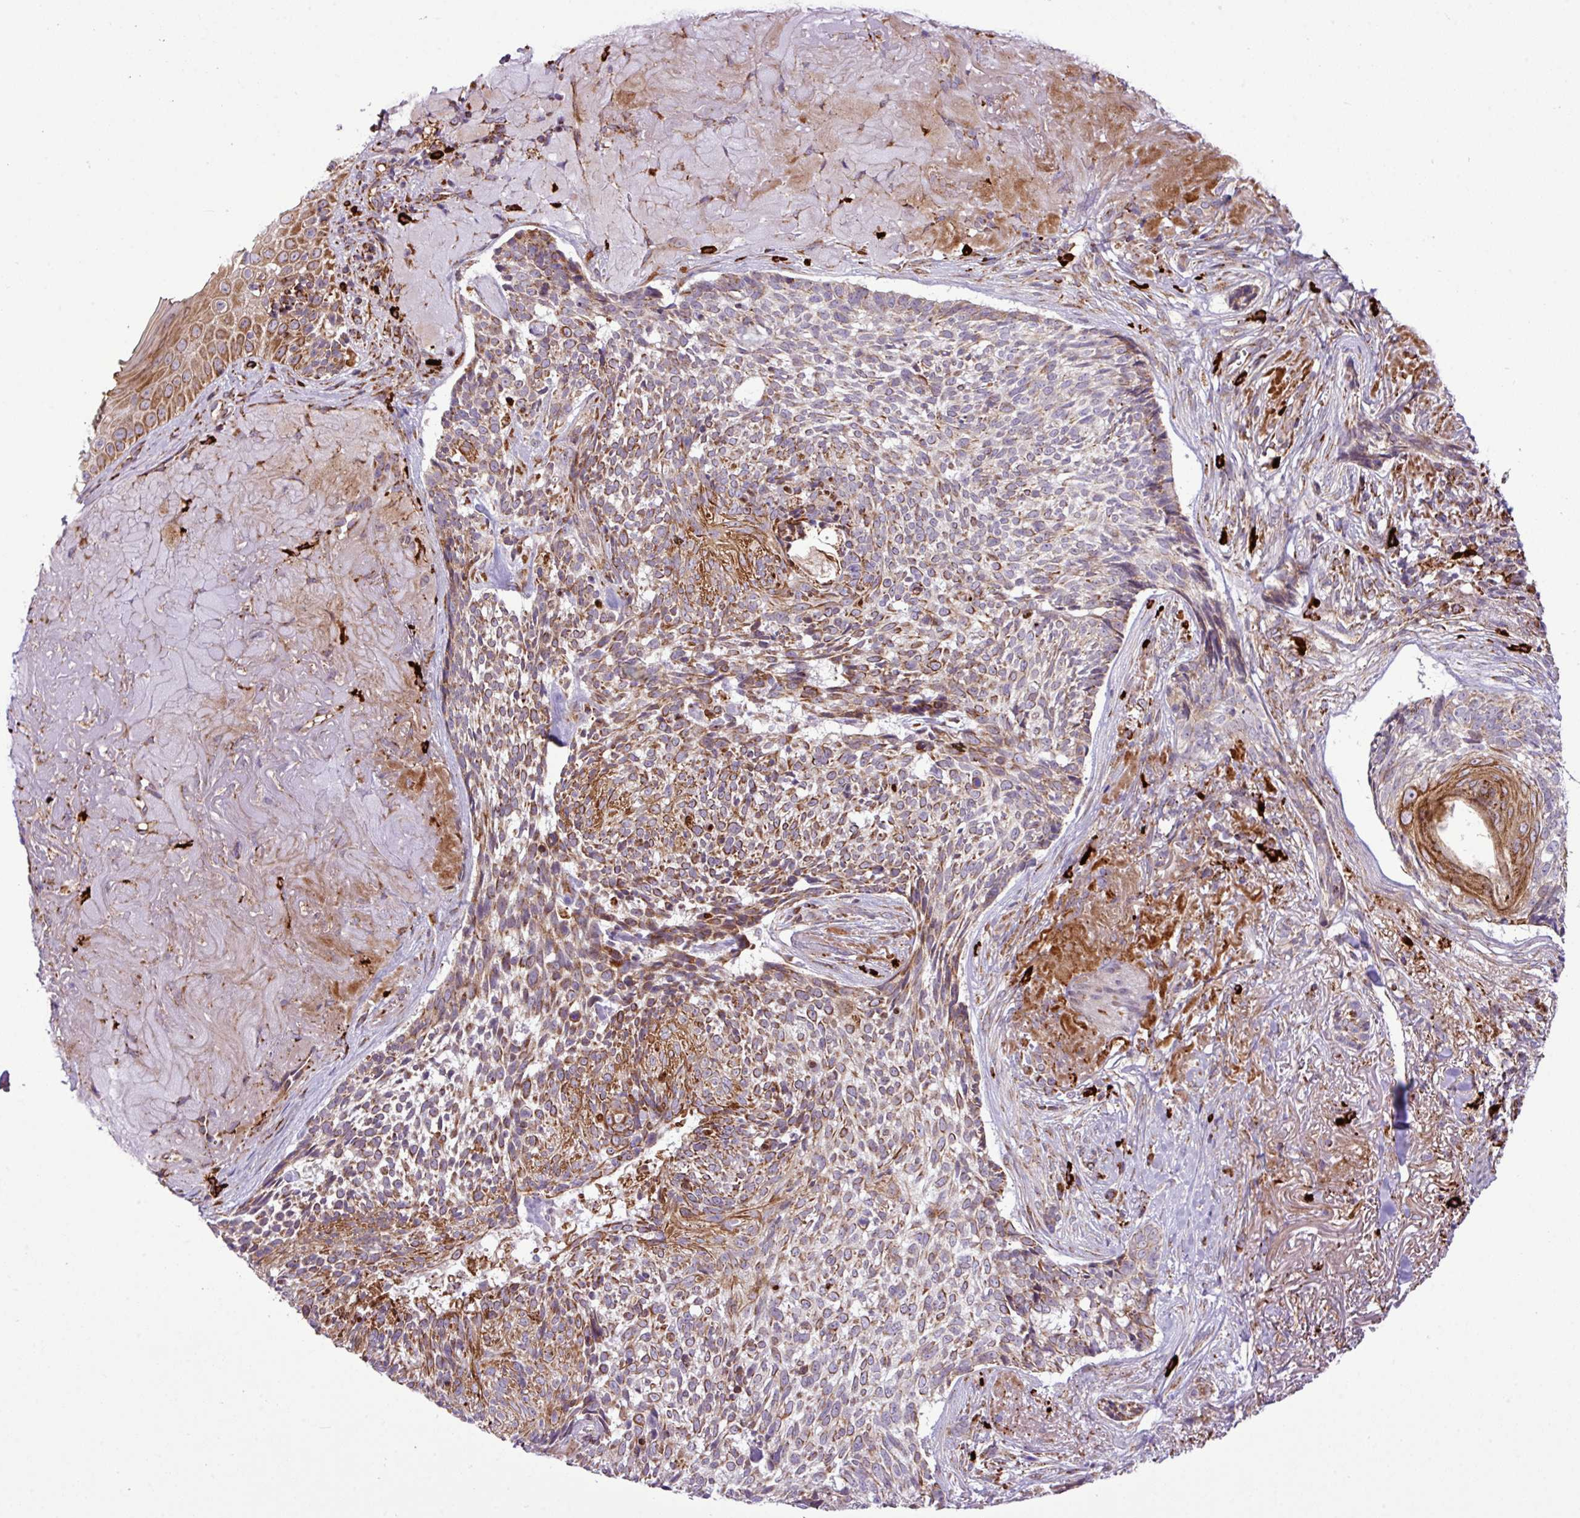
{"staining": {"intensity": "moderate", "quantity": ">75%", "location": "cytoplasmic/membranous"}, "tissue": "skin cancer", "cell_type": "Tumor cells", "image_type": "cancer", "snomed": [{"axis": "morphology", "description": "Basal cell carcinoma"}, {"axis": "topography", "description": "Skin"}, {"axis": "topography", "description": "Skin of face"}], "caption": "Skin cancer (basal cell carcinoma) stained for a protein reveals moderate cytoplasmic/membranous positivity in tumor cells.", "gene": "ZNF569", "patient": {"sex": "female", "age": 95}}